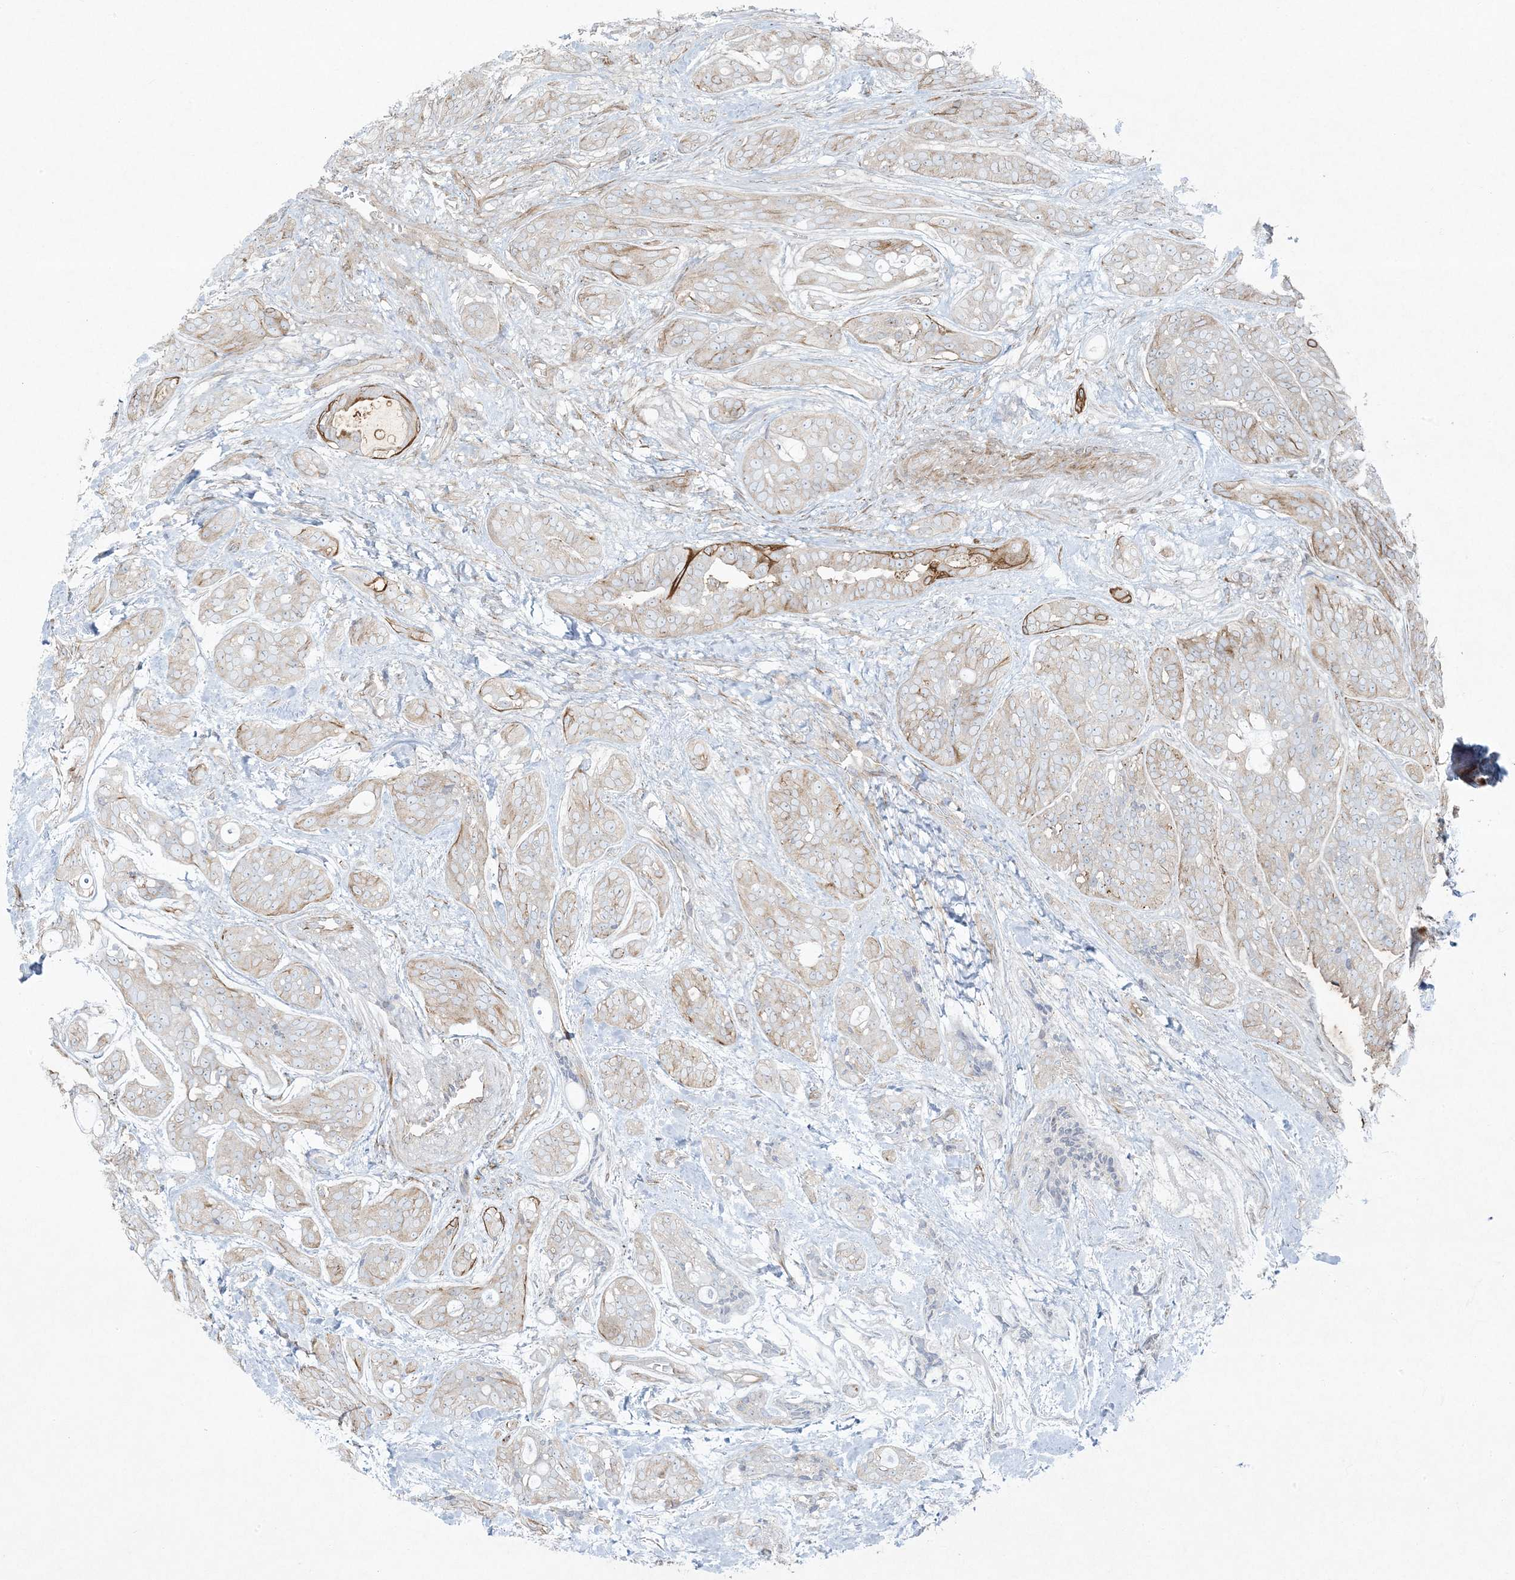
{"staining": {"intensity": "moderate", "quantity": "<25%", "location": "cytoplasmic/membranous"}, "tissue": "head and neck cancer", "cell_type": "Tumor cells", "image_type": "cancer", "snomed": [{"axis": "morphology", "description": "Adenocarcinoma, NOS"}, {"axis": "topography", "description": "Head-Neck"}], "caption": "Approximately <25% of tumor cells in human head and neck cancer (adenocarcinoma) show moderate cytoplasmic/membranous protein staining as visualized by brown immunohistochemical staining.", "gene": "PIK3R4", "patient": {"sex": "male", "age": 66}}